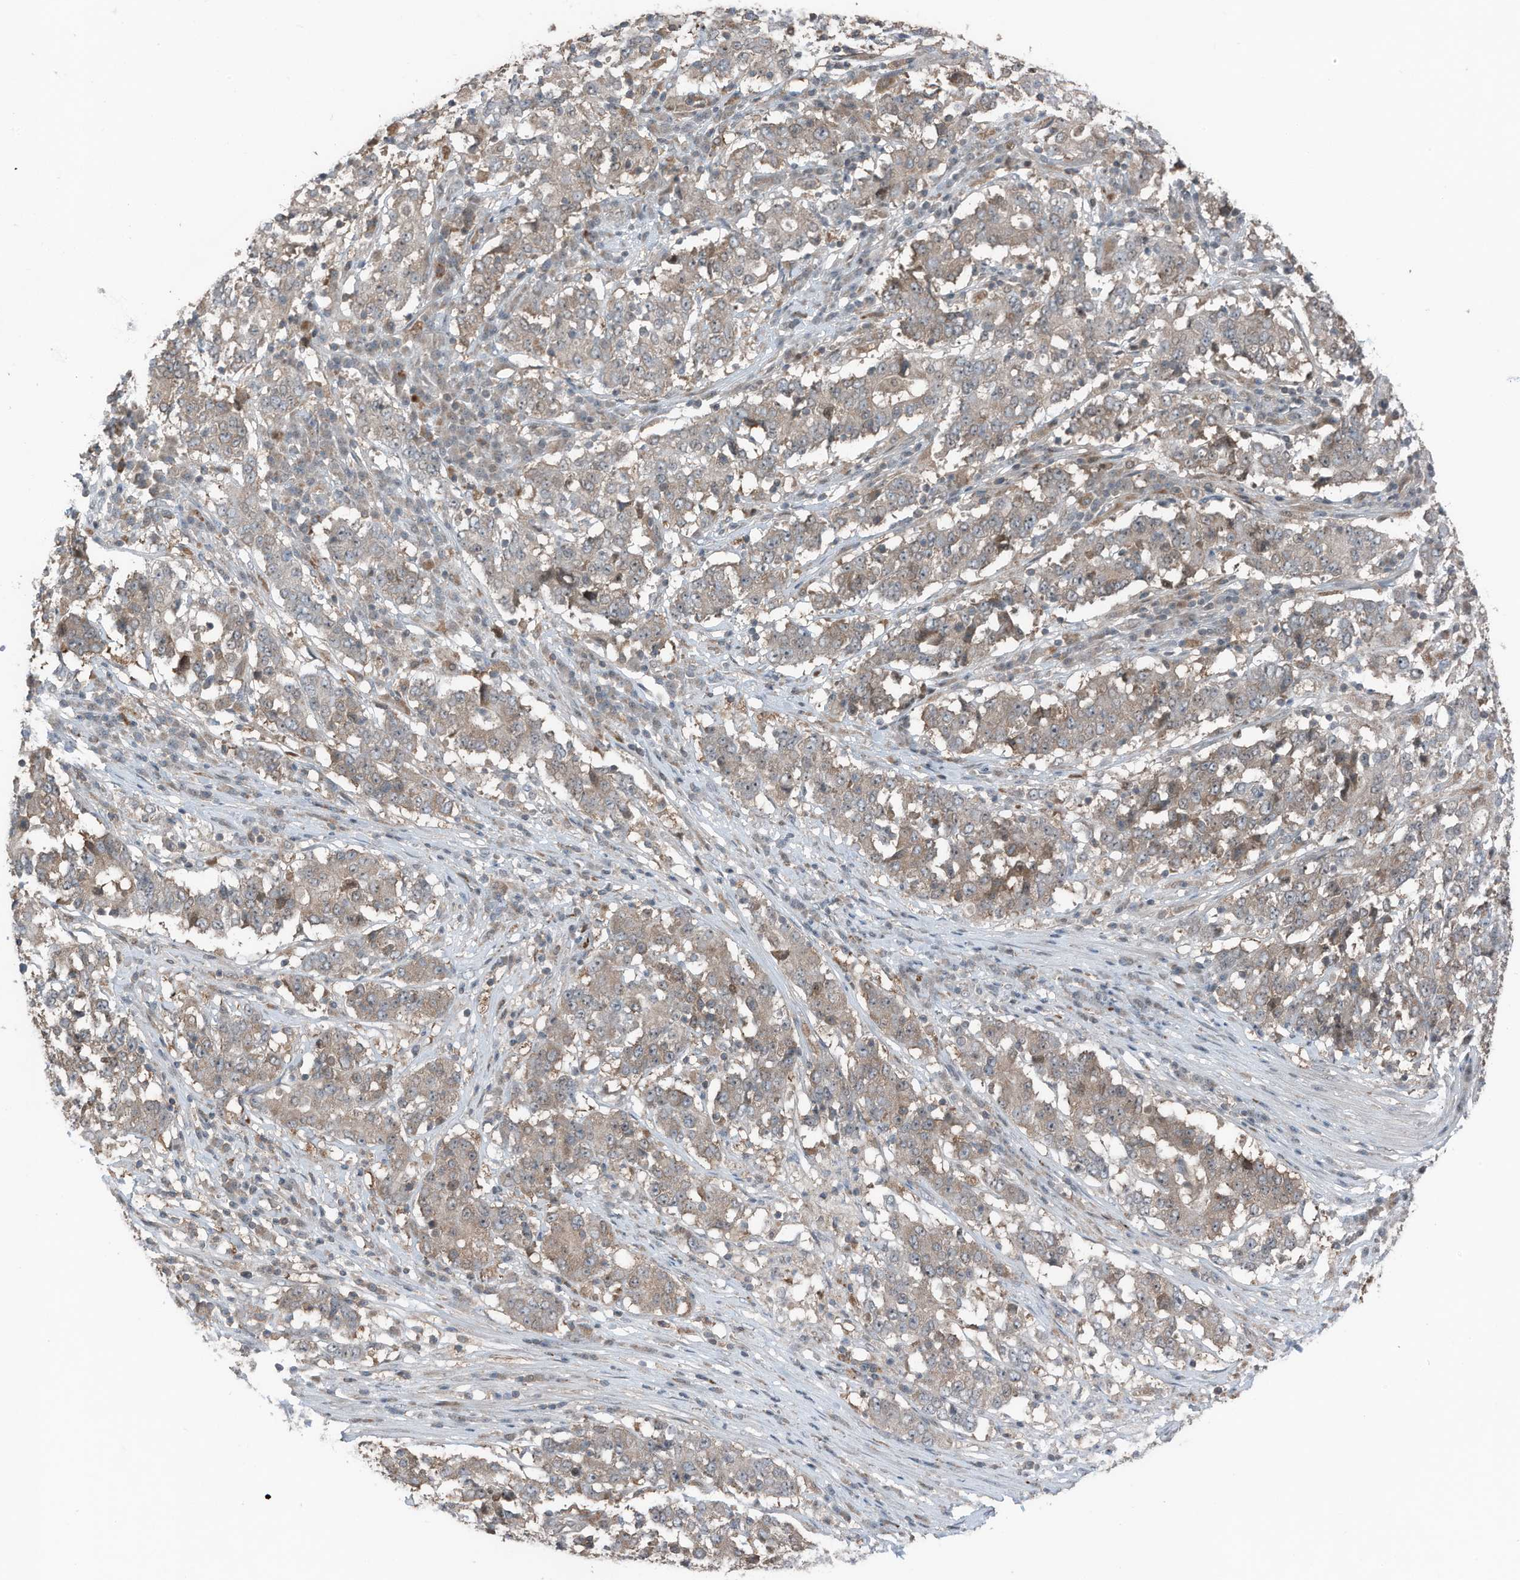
{"staining": {"intensity": "moderate", "quantity": ">75%", "location": "cytoplasmic/membranous"}, "tissue": "stomach cancer", "cell_type": "Tumor cells", "image_type": "cancer", "snomed": [{"axis": "morphology", "description": "Adenocarcinoma, NOS"}, {"axis": "topography", "description": "Stomach"}], "caption": "Tumor cells demonstrate moderate cytoplasmic/membranous expression in about >75% of cells in adenocarcinoma (stomach).", "gene": "TXNDC9", "patient": {"sex": "male", "age": 59}}